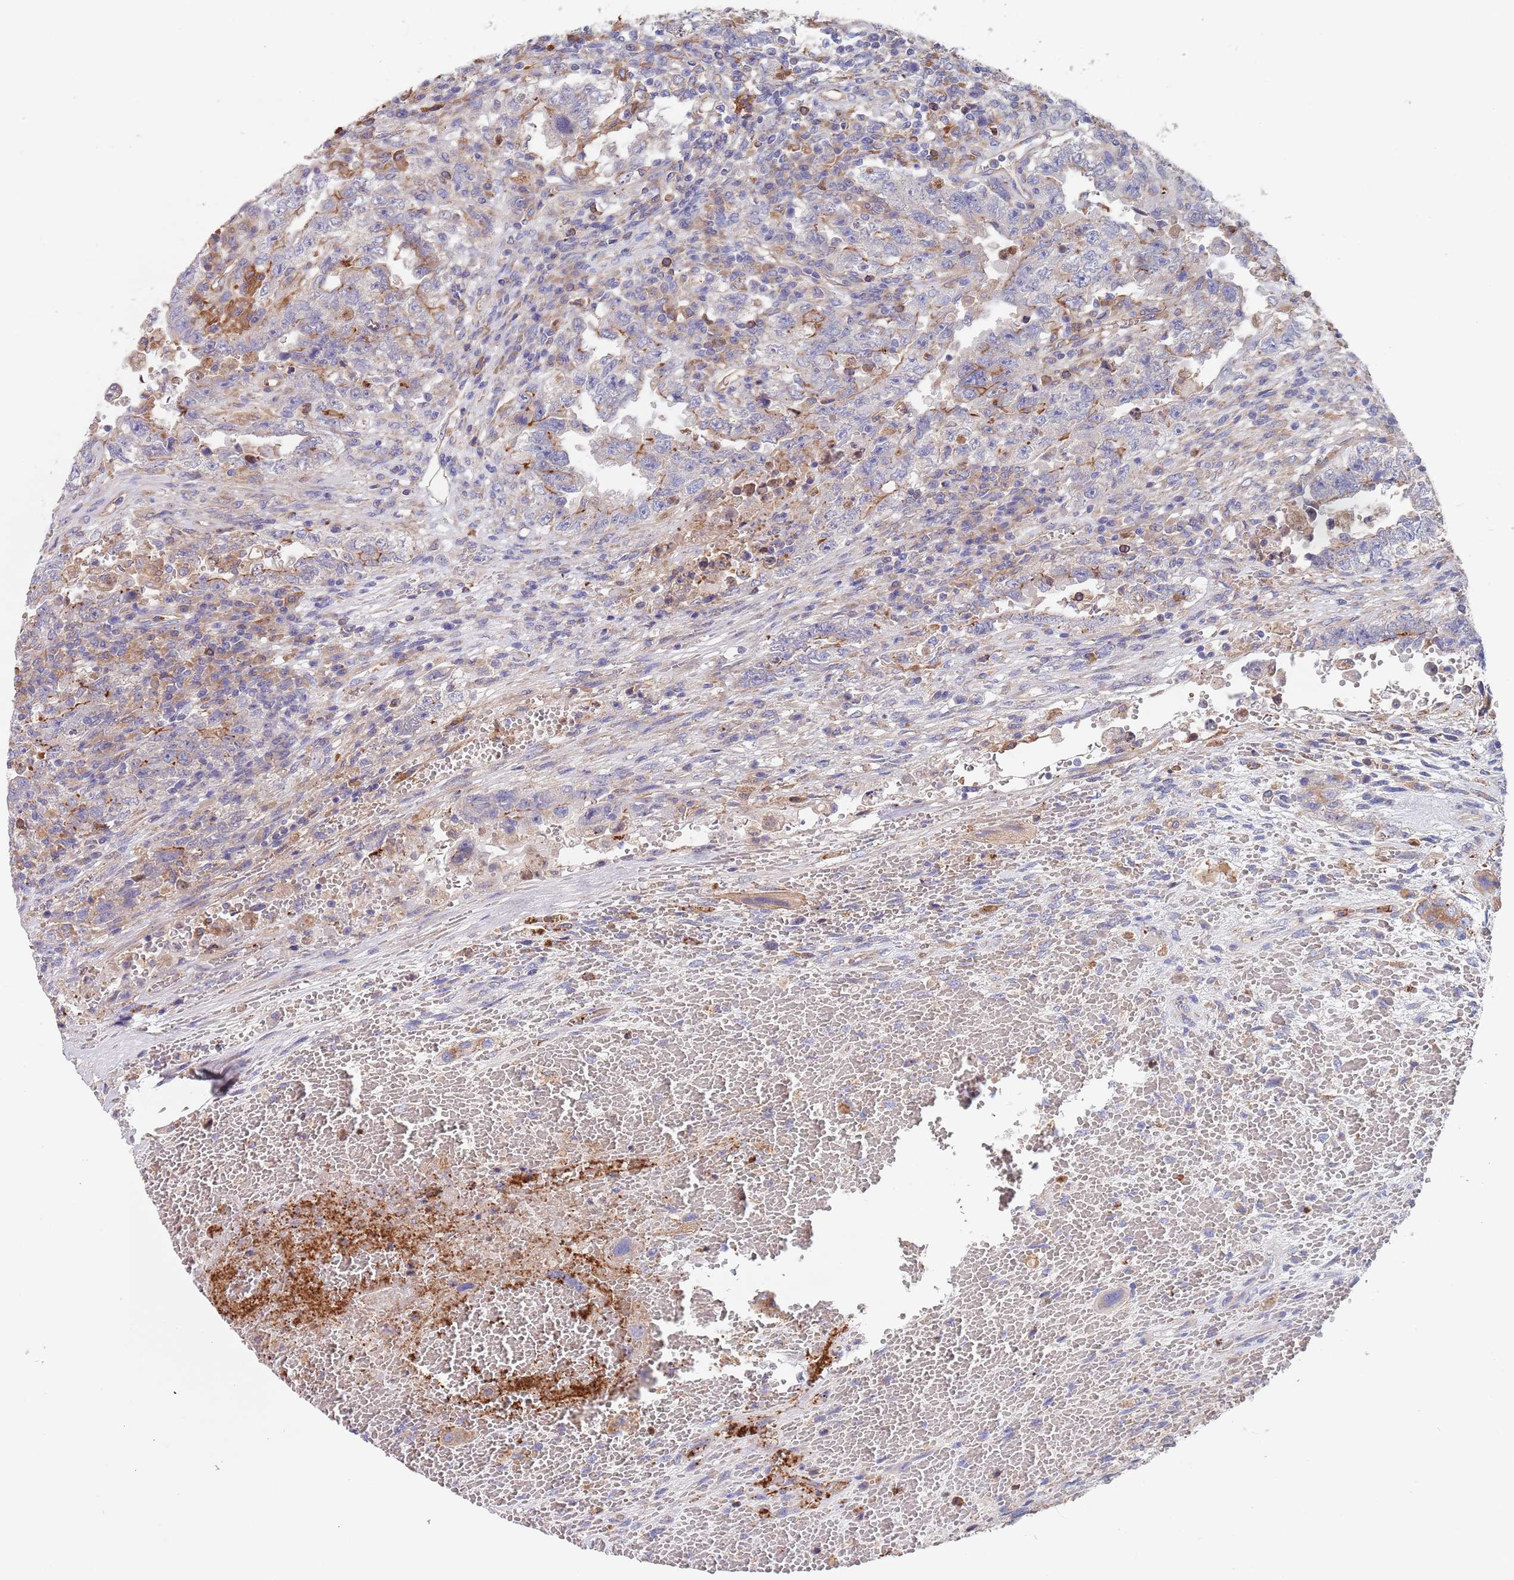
{"staining": {"intensity": "moderate", "quantity": "<25%", "location": "cytoplasmic/membranous"}, "tissue": "testis cancer", "cell_type": "Tumor cells", "image_type": "cancer", "snomed": [{"axis": "morphology", "description": "Carcinoma, Embryonal, NOS"}, {"axis": "topography", "description": "Testis"}], "caption": "High-magnification brightfield microscopy of embryonal carcinoma (testis) stained with DAB (3,3'-diaminobenzidine) (brown) and counterstained with hematoxylin (blue). tumor cells exhibit moderate cytoplasmic/membranous expression is identified in about<25% of cells.", "gene": "DCUN1D3", "patient": {"sex": "male", "age": 26}}